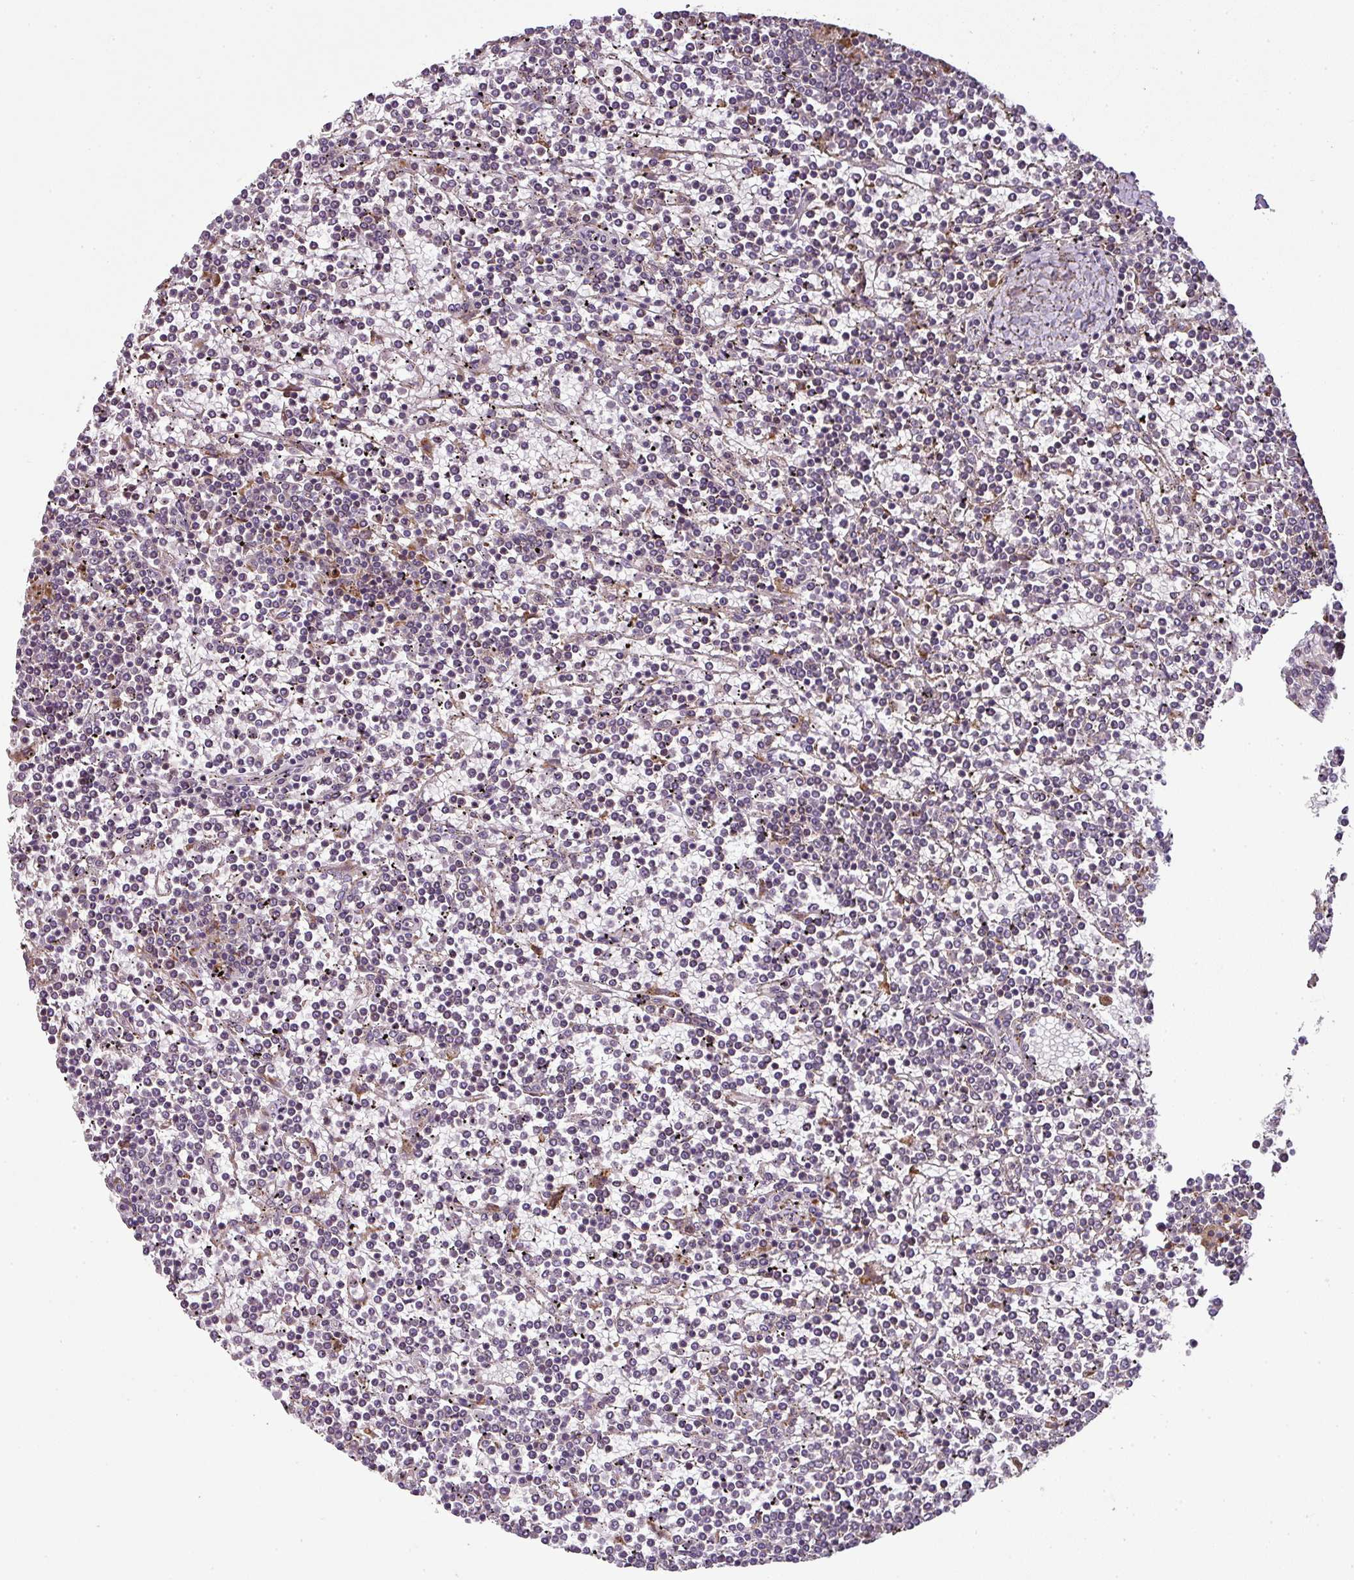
{"staining": {"intensity": "negative", "quantity": "none", "location": "none"}, "tissue": "lymphoma", "cell_type": "Tumor cells", "image_type": "cancer", "snomed": [{"axis": "morphology", "description": "Malignant lymphoma, non-Hodgkin's type, Low grade"}, {"axis": "topography", "description": "Spleen"}], "caption": "A micrograph of human malignant lymphoma, non-Hodgkin's type (low-grade) is negative for staining in tumor cells.", "gene": "SPCS3", "patient": {"sex": "female", "age": 19}}